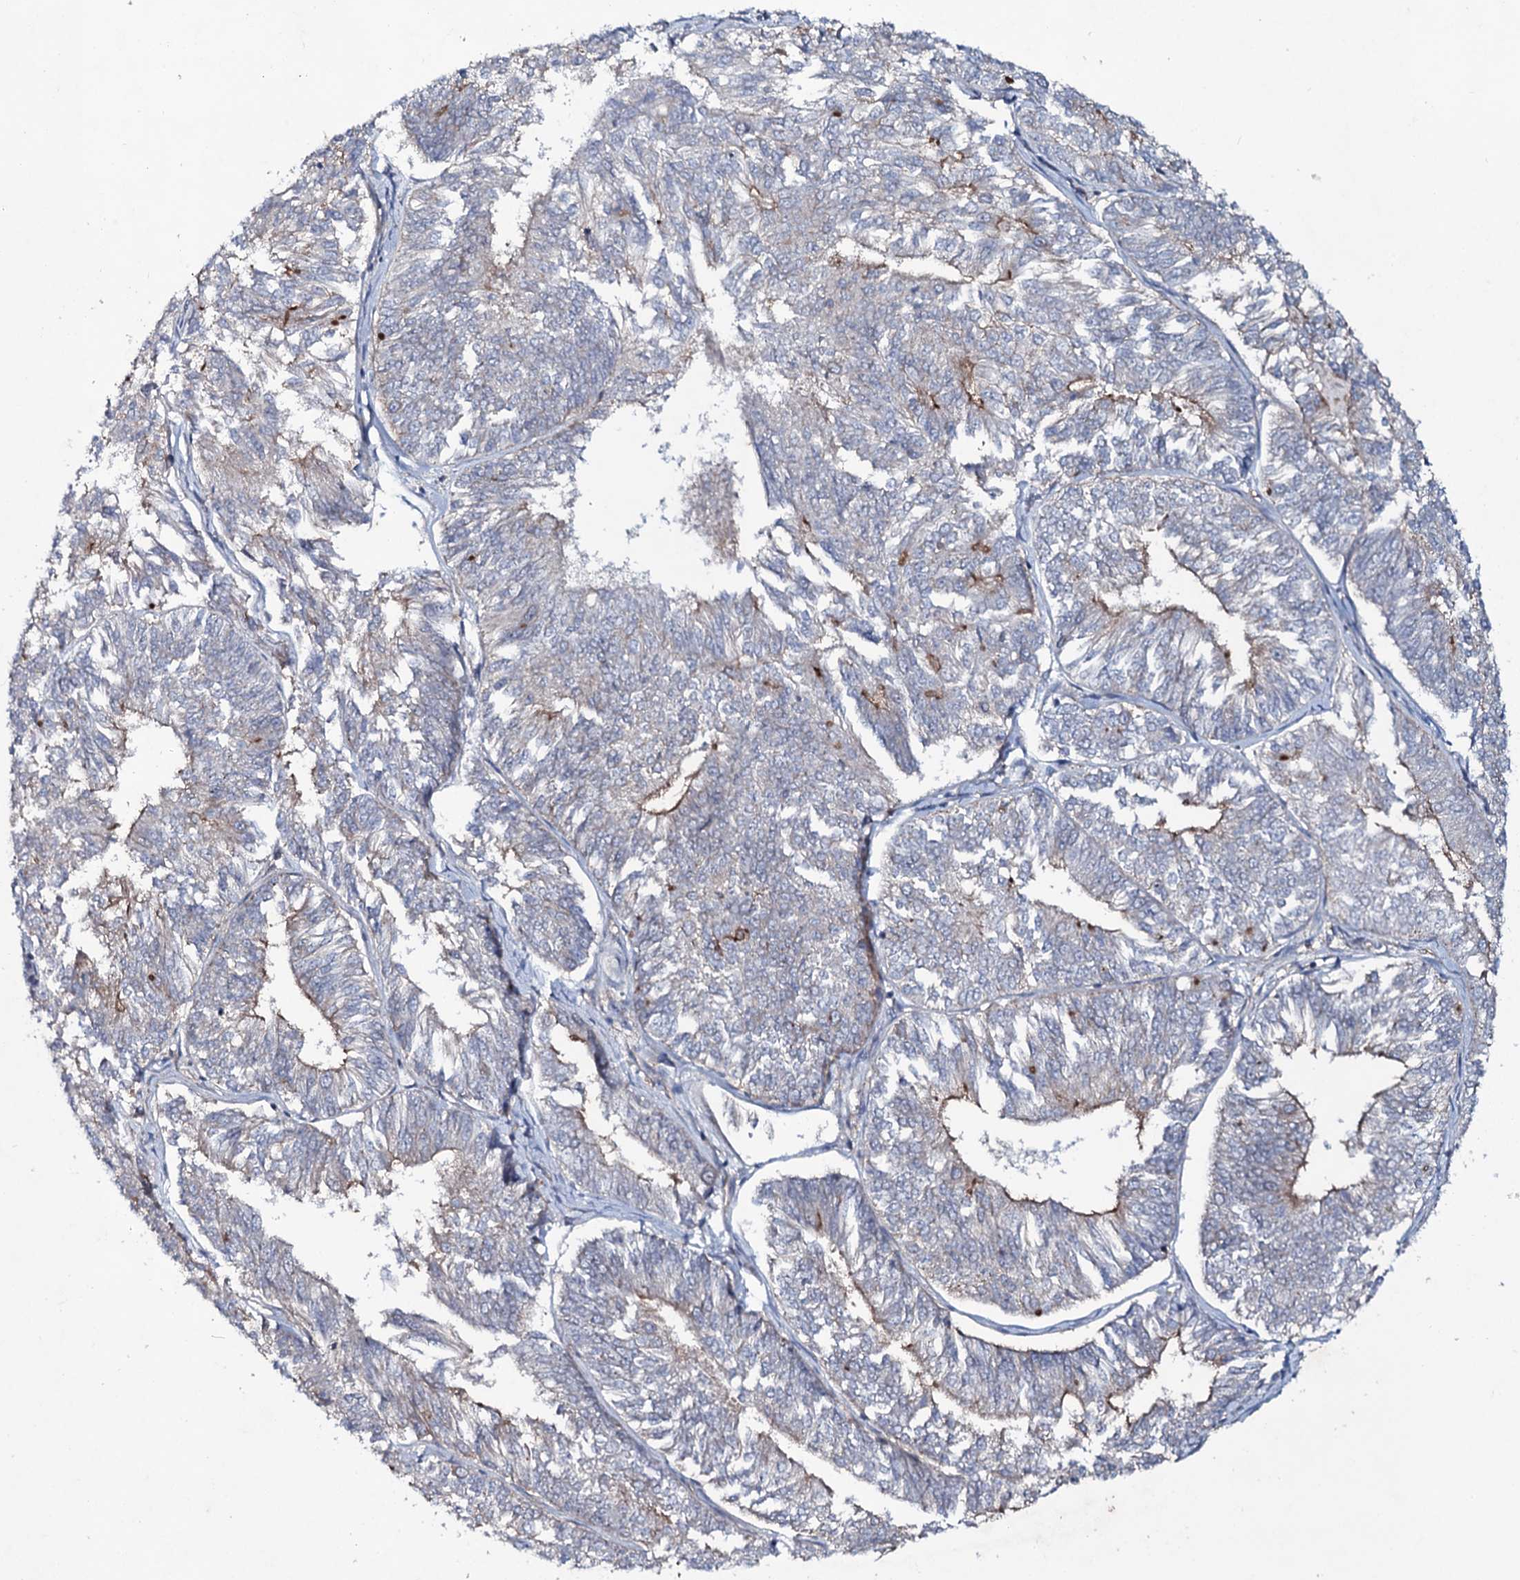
{"staining": {"intensity": "moderate", "quantity": "<25%", "location": "cytoplasmic/membranous"}, "tissue": "endometrial cancer", "cell_type": "Tumor cells", "image_type": "cancer", "snomed": [{"axis": "morphology", "description": "Adenocarcinoma, NOS"}, {"axis": "topography", "description": "Endometrium"}], "caption": "Approximately <25% of tumor cells in human endometrial cancer display moderate cytoplasmic/membranous protein staining as visualized by brown immunohistochemical staining.", "gene": "SNAP23", "patient": {"sex": "female", "age": 58}}